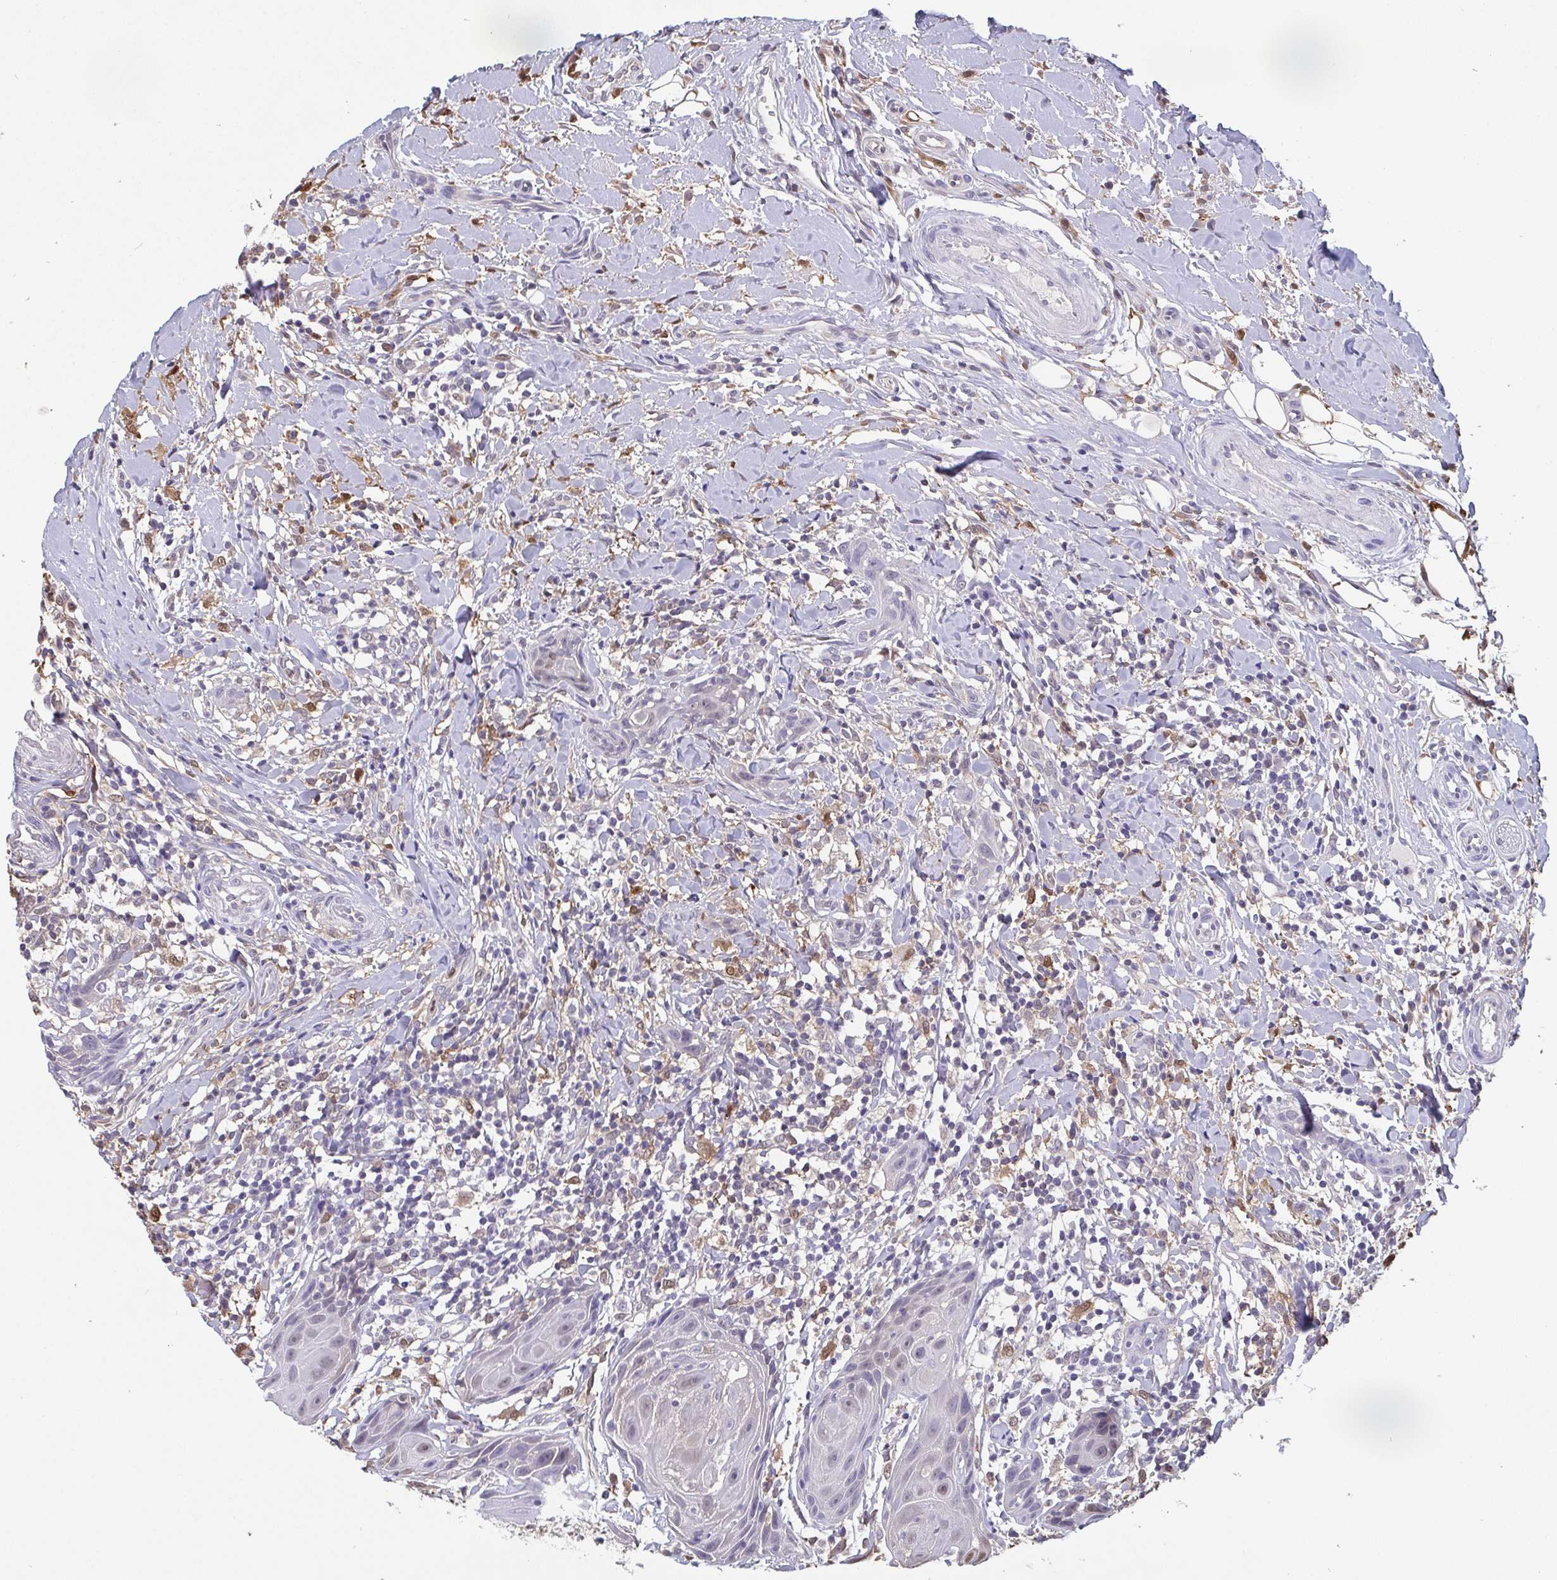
{"staining": {"intensity": "negative", "quantity": "none", "location": "none"}, "tissue": "head and neck cancer", "cell_type": "Tumor cells", "image_type": "cancer", "snomed": [{"axis": "morphology", "description": "Squamous cell carcinoma, NOS"}, {"axis": "topography", "description": "Oral tissue"}, {"axis": "topography", "description": "Head-Neck"}], "caption": "This is an immunohistochemistry (IHC) micrograph of squamous cell carcinoma (head and neck). There is no positivity in tumor cells.", "gene": "IDH1", "patient": {"sex": "male", "age": 49}}